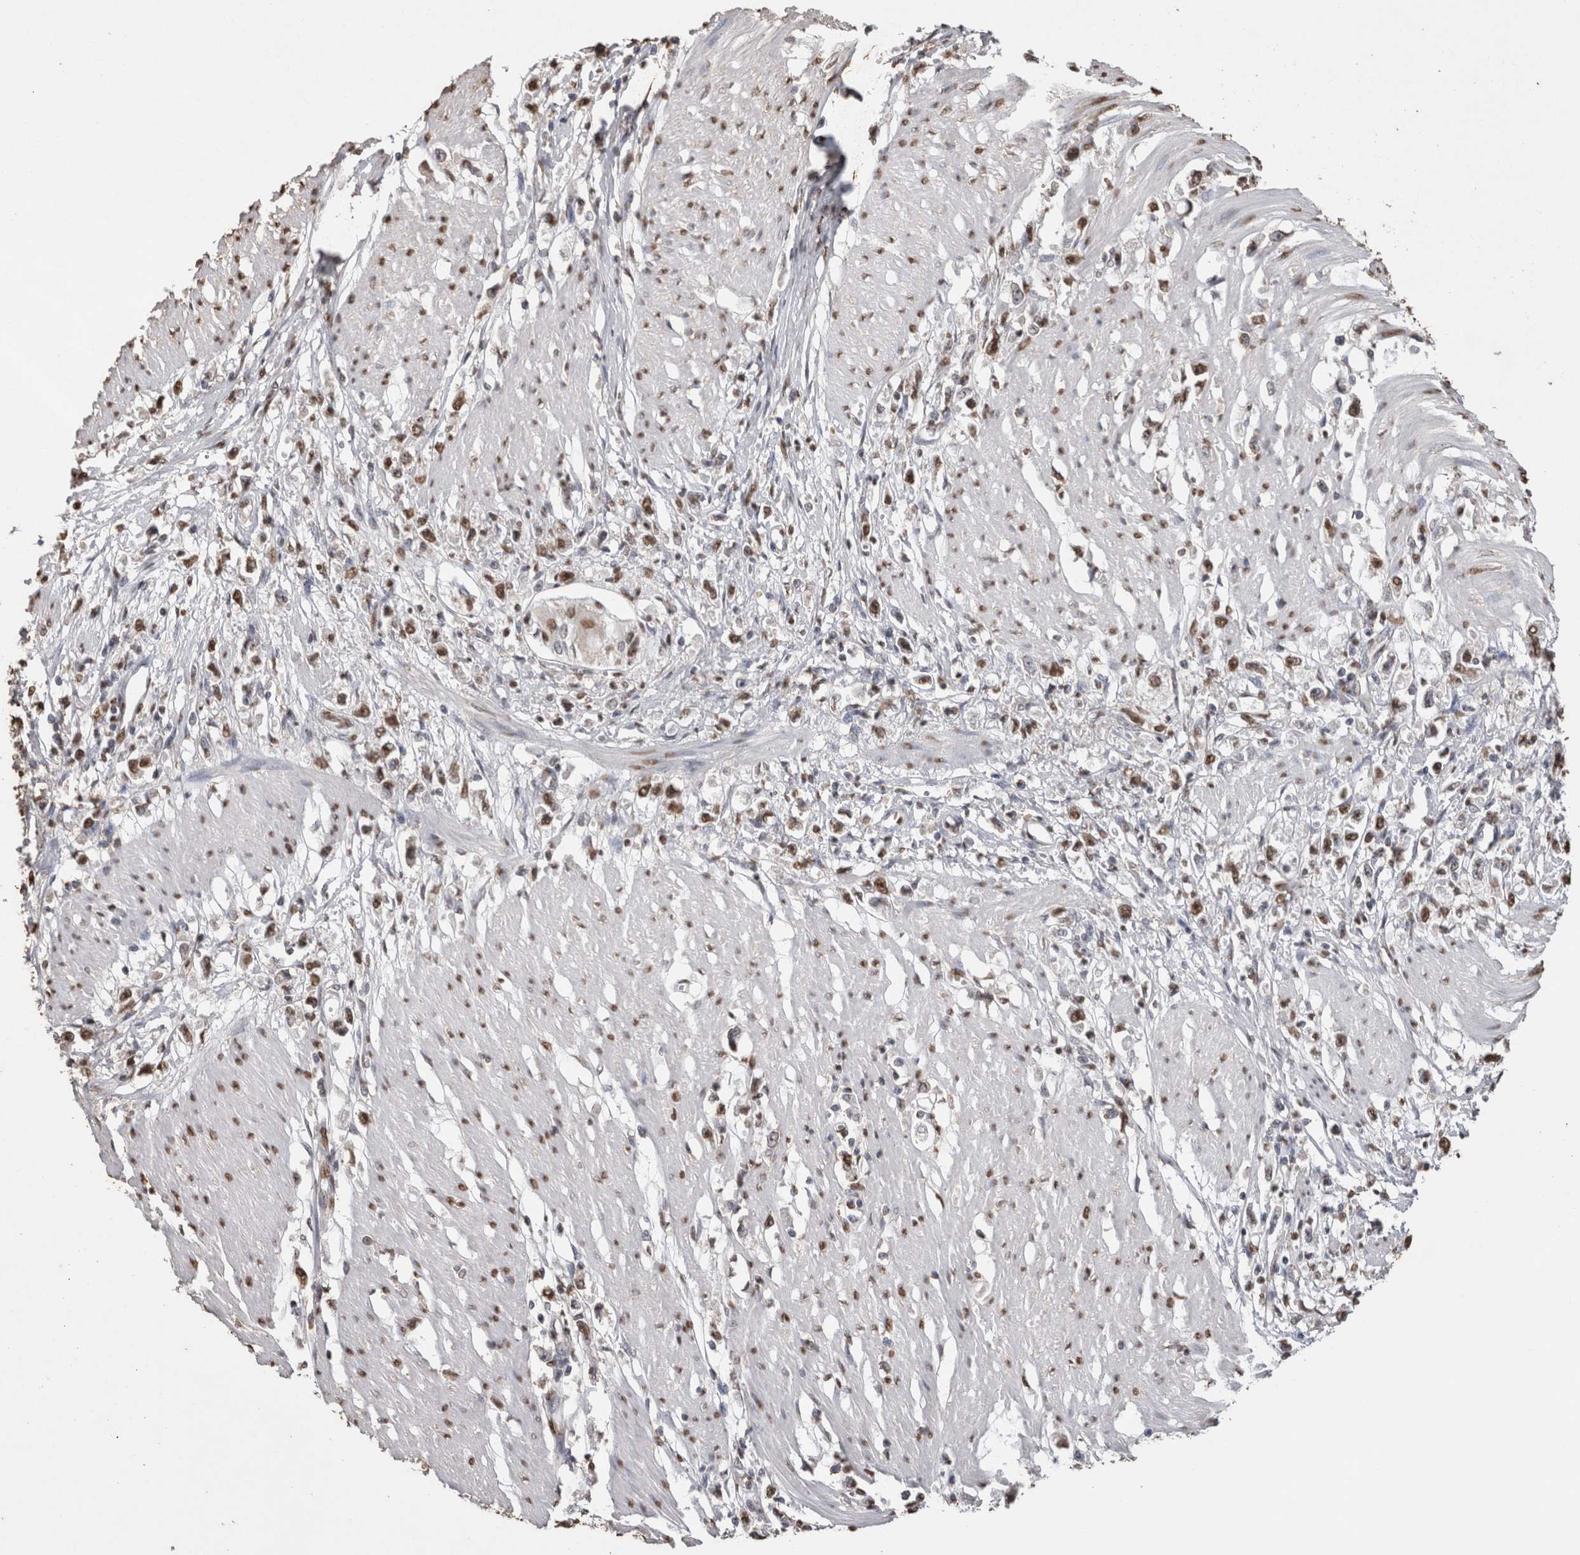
{"staining": {"intensity": "moderate", "quantity": ">75%", "location": "nuclear"}, "tissue": "stomach cancer", "cell_type": "Tumor cells", "image_type": "cancer", "snomed": [{"axis": "morphology", "description": "Adenocarcinoma, NOS"}, {"axis": "topography", "description": "Stomach"}], "caption": "About >75% of tumor cells in adenocarcinoma (stomach) show moderate nuclear protein positivity as visualized by brown immunohistochemical staining.", "gene": "NTHL1", "patient": {"sex": "female", "age": 59}}